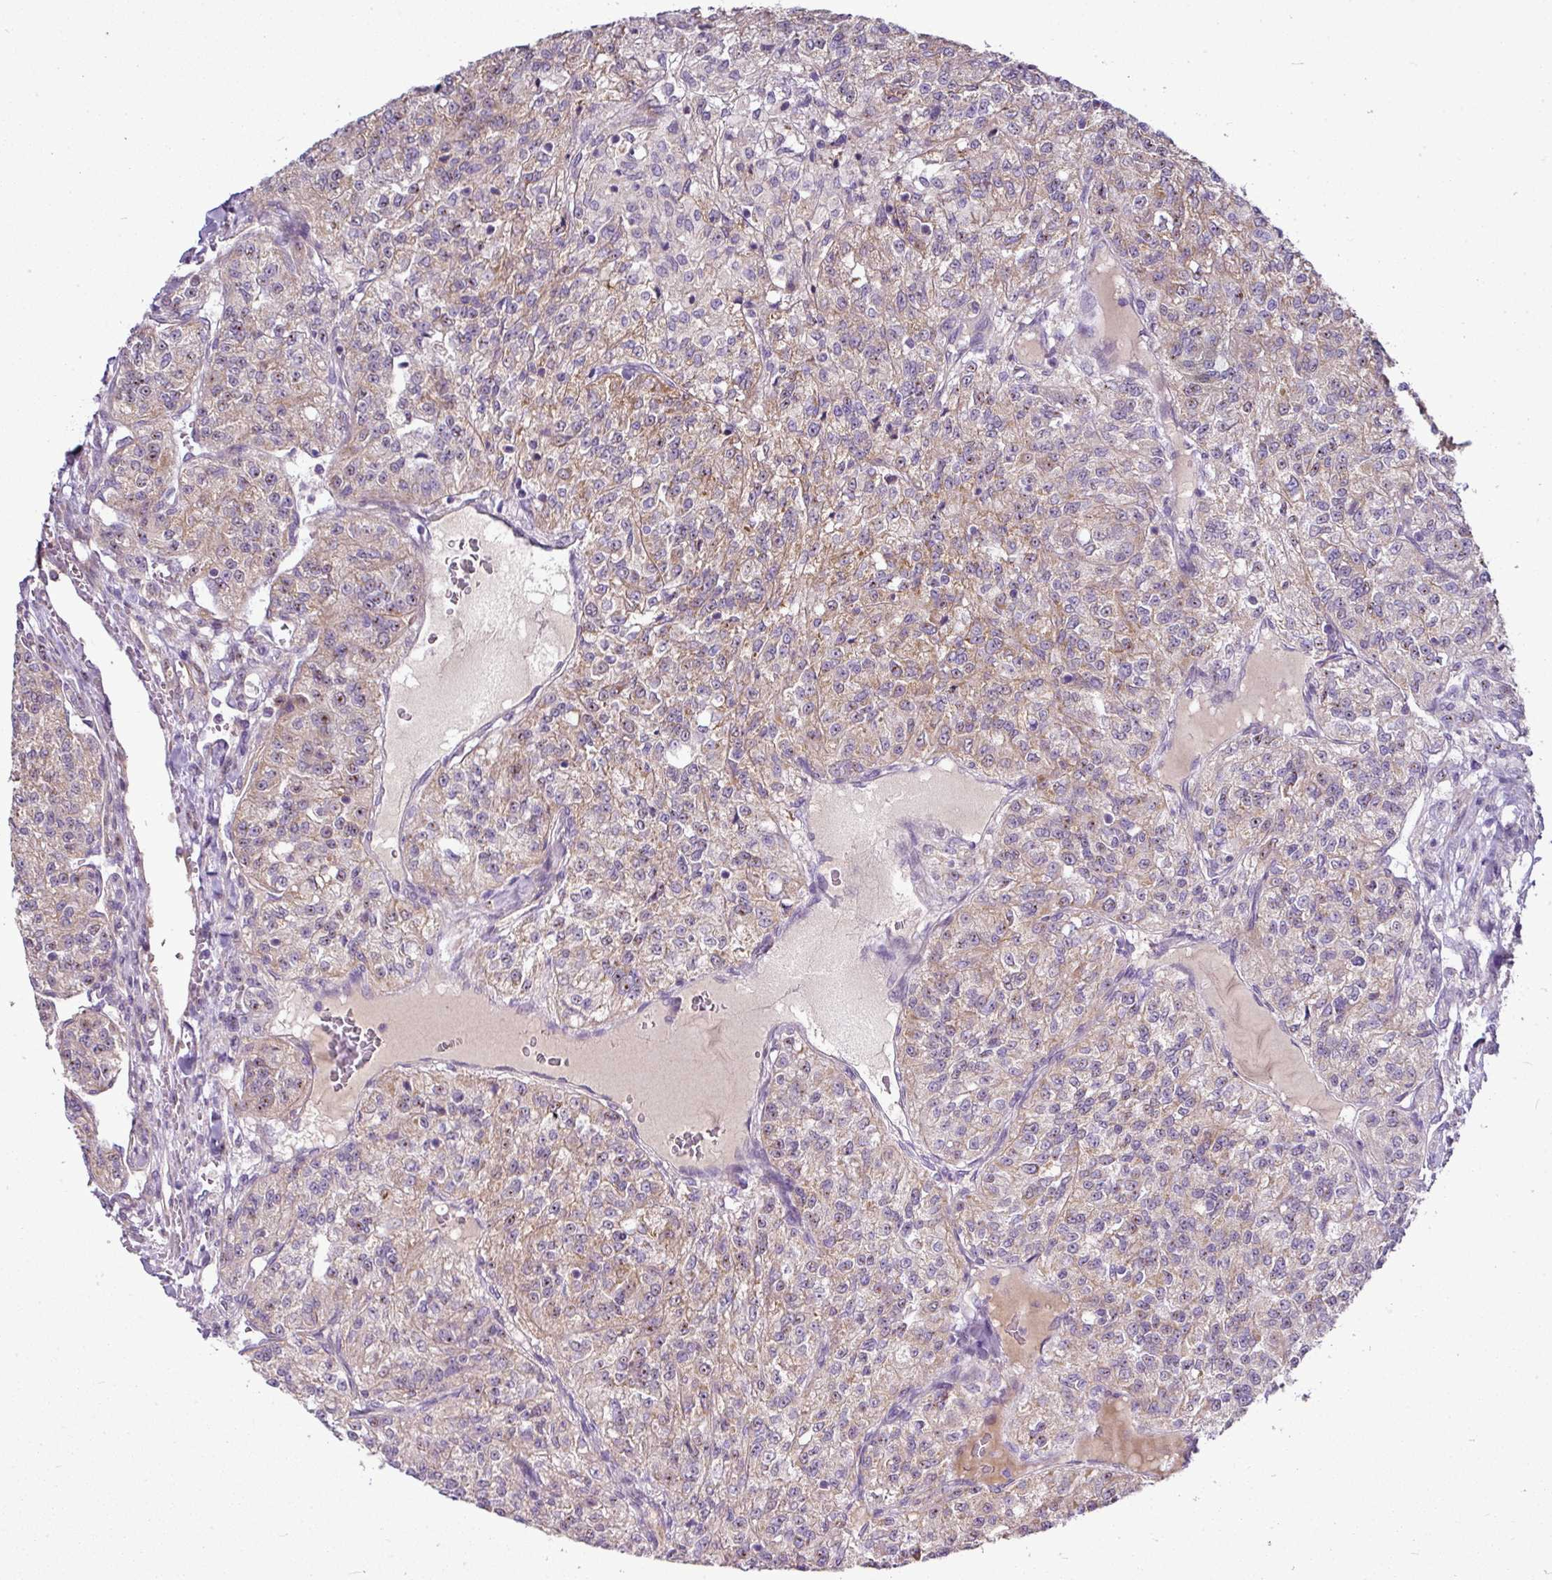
{"staining": {"intensity": "moderate", "quantity": "25%-75%", "location": "cytoplasmic/membranous"}, "tissue": "renal cancer", "cell_type": "Tumor cells", "image_type": "cancer", "snomed": [{"axis": "morphology", "description": "Adenocarcinoma, NOS"}, {"axis": "topography", "description": "Kidney"}], "caption": "Immunohistochemistry histopathology image of renal adenocarcinoma stained for a protein (brown), which displays medium levels of moderate cytoplasmic/membranous staining in about 25%-75% of tumor cells.", "gene": "GAN", "patient": {"sex": "female", "age": 63}}